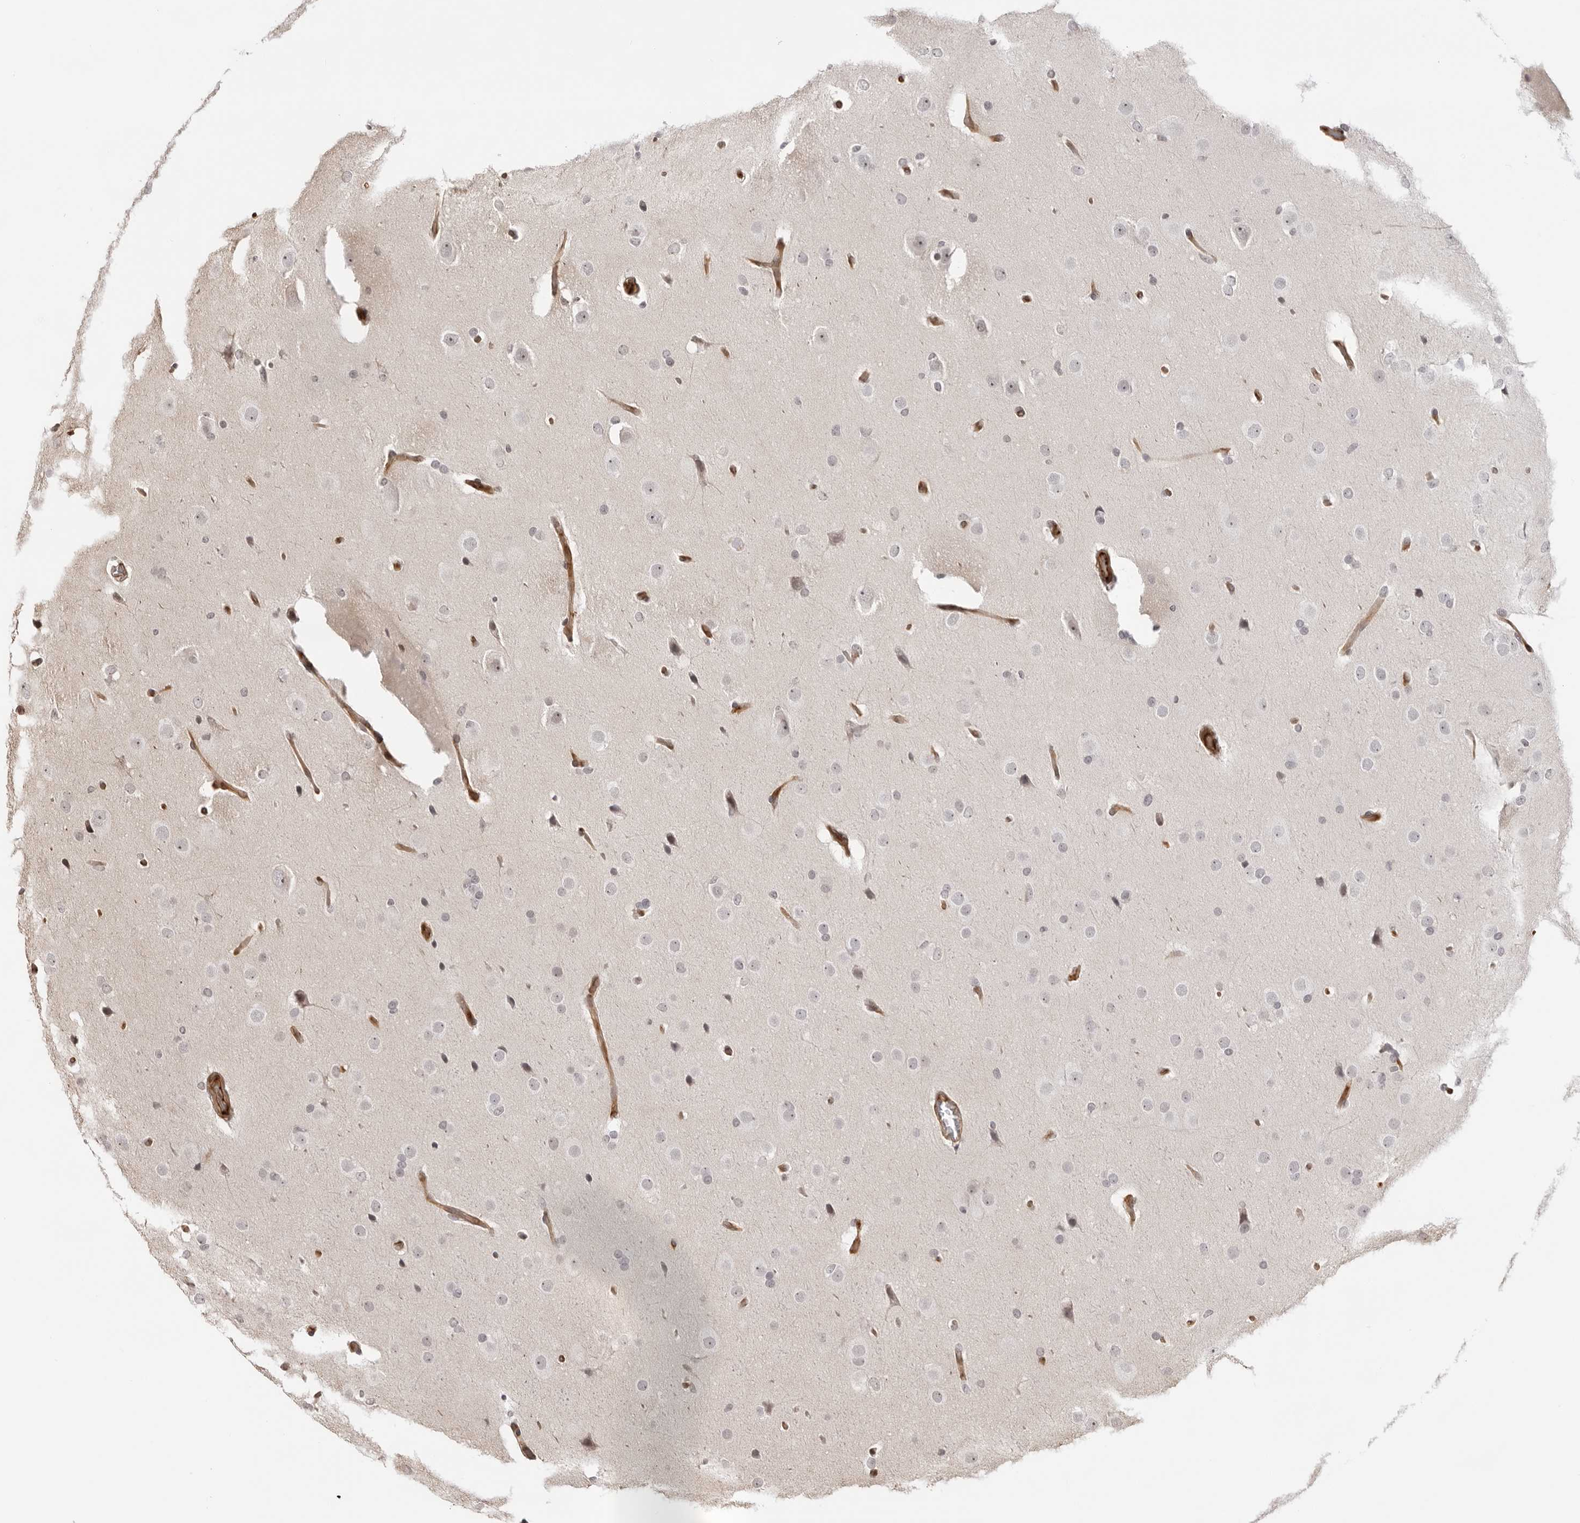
{"staining": {"intensity": "negative", "quantity": "none", "location": "none"}, "tissue": "glioma", "cell_type": "Tumor cells", "image_type": "cancer", "snomed": [{"axis": "morphology", "description": "Glioma, malignant, Low grade"}, {"axis": "topography", "description": "Brain"}], "caption": "Immunohistochemistry (IHC) histopathology image of human glioma stained for a protein (brown), which demonstrates no positivity in tumor cells.", "gene": "DYNLT5", "patient": {"sex": "female", "age": 37}}